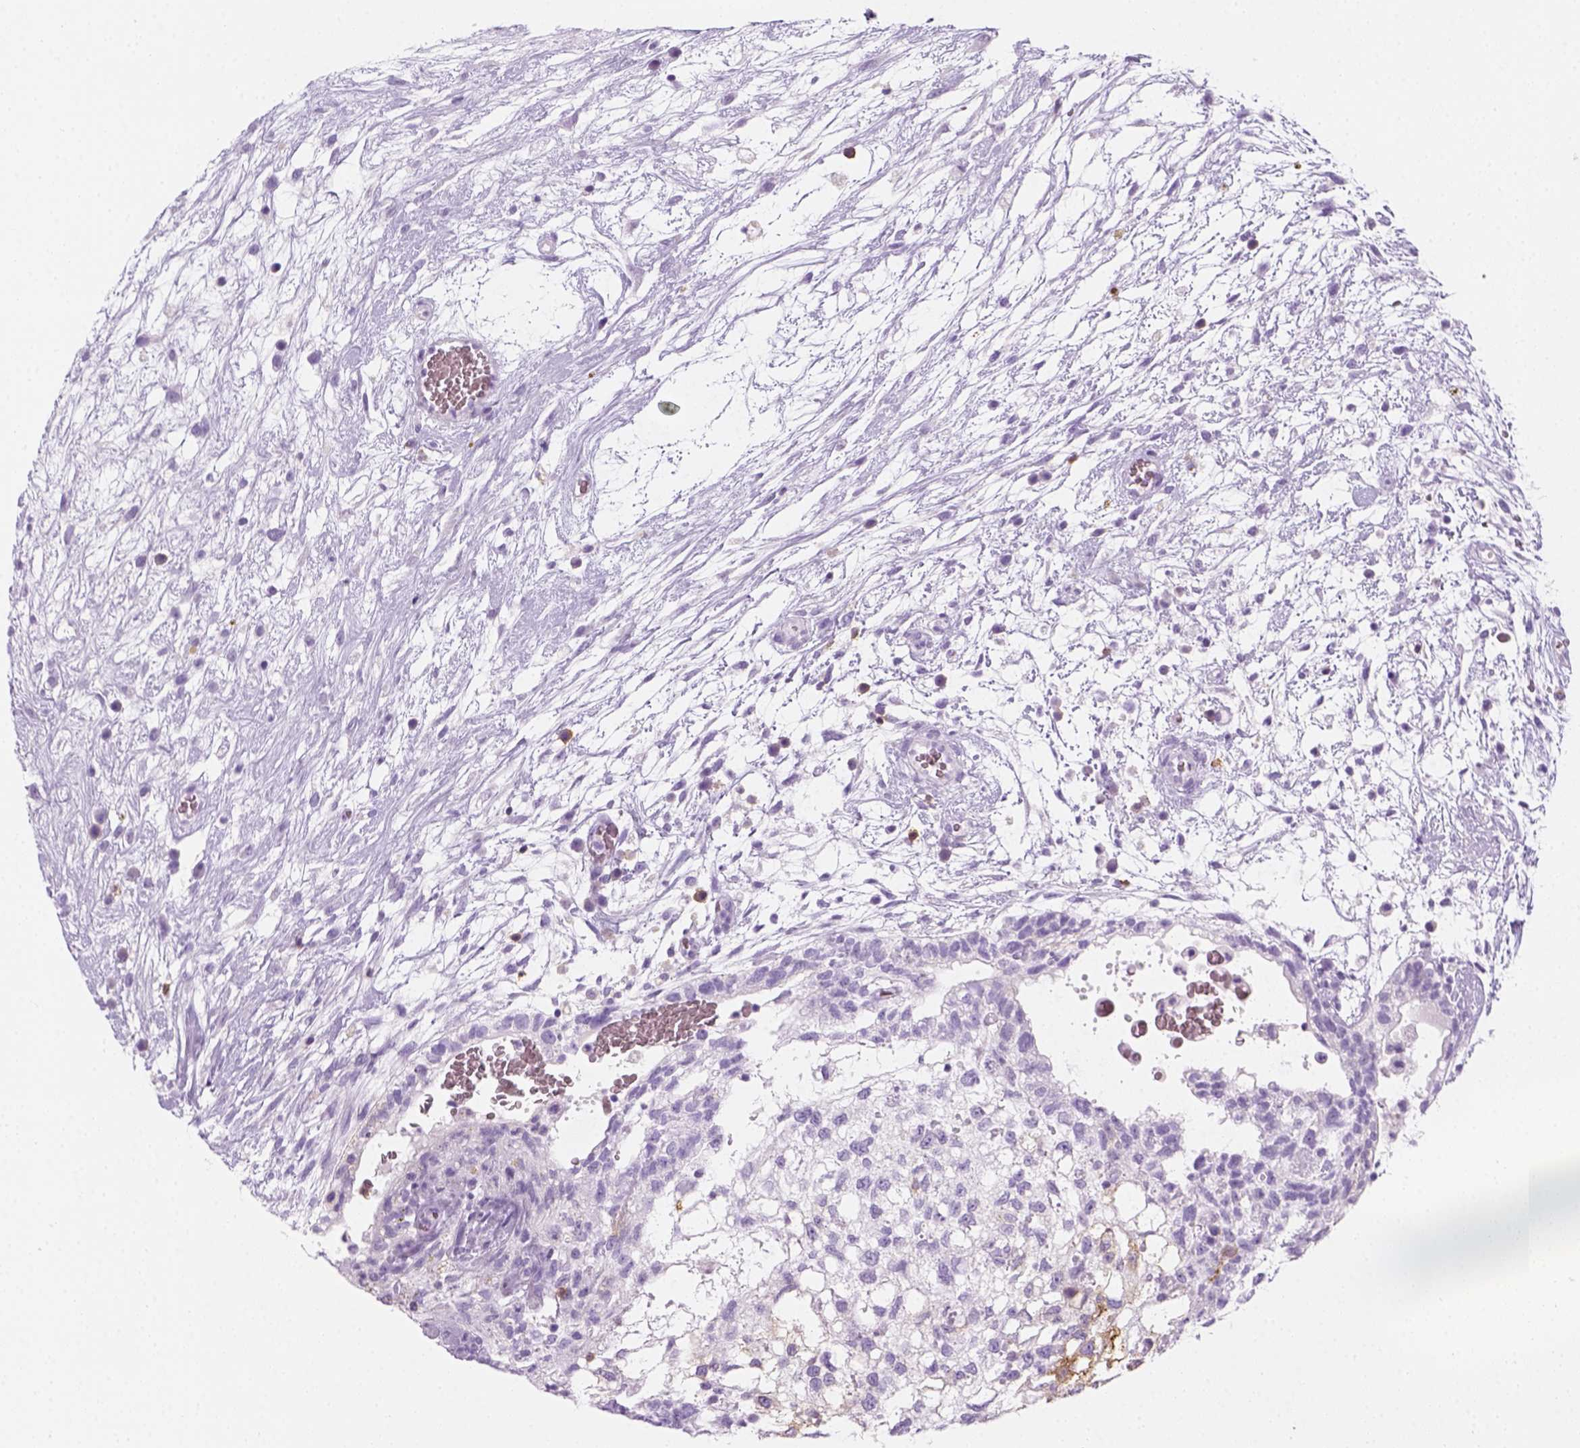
{"staining": {"intensity": "negative", "quantity": "none", "location": "none"}, "tissue": "testis cancer", "cell_type": "Tumor cells", "image_type": "cancer", "snomed": [{"axis": "morphology", "description": "Normal tissue, NOS"}, {"axis": "morphology", "description": "Carcinoma, Embryonal, NOS"}, {"axis": "topography", "description": "Testis"}], "caption": "DAB immunohistochemical staining of testis cancer demonstrates no significant expression in tumor cells. Nuclei are stained in blue.", "gene": "AQP3", "patient": {"sex": "male", "age": 32}}